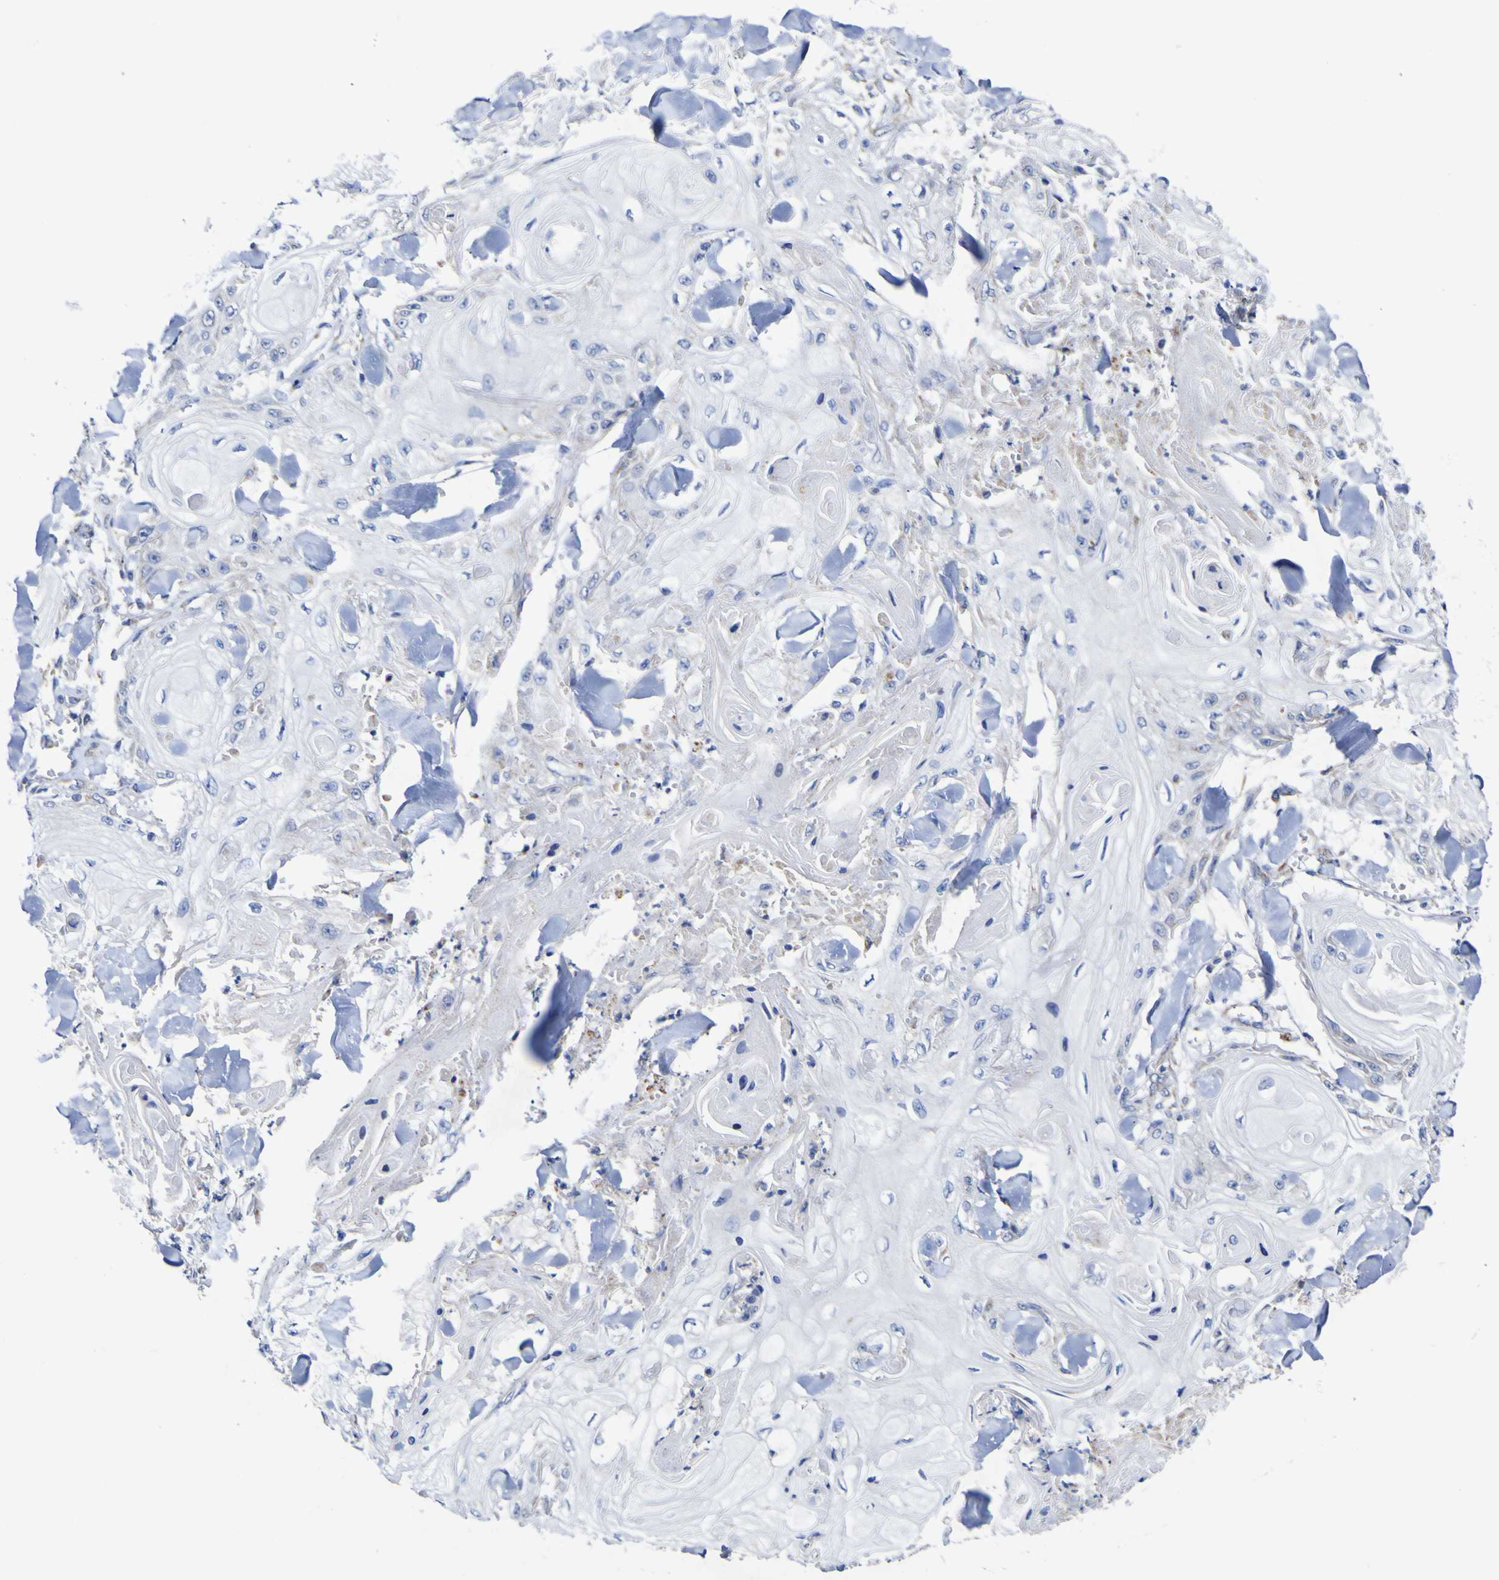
{"staining": {"intensity": "negative", "quantity": "none", "location": "none"}, "tissue": "skin cancer", "cell_type": "Tumor cells", "image_type": "cancer", "snomed": [{"axis": "morphology", "description": "Squamous cell carcinoma, NOS"}, {"axis": "topography", "description": "Skin"}], "caption": "DAB (3,3'-diaminobenzidine) immunohistochemical staining of human skin cancer (squamous cell carcinoma) exhibits no significant expression in tumor cells. (IHC, brightfield microscopy, high magnification).", "gene": "CCDC90B", "patient": {"sex": "male", "age": 74}}